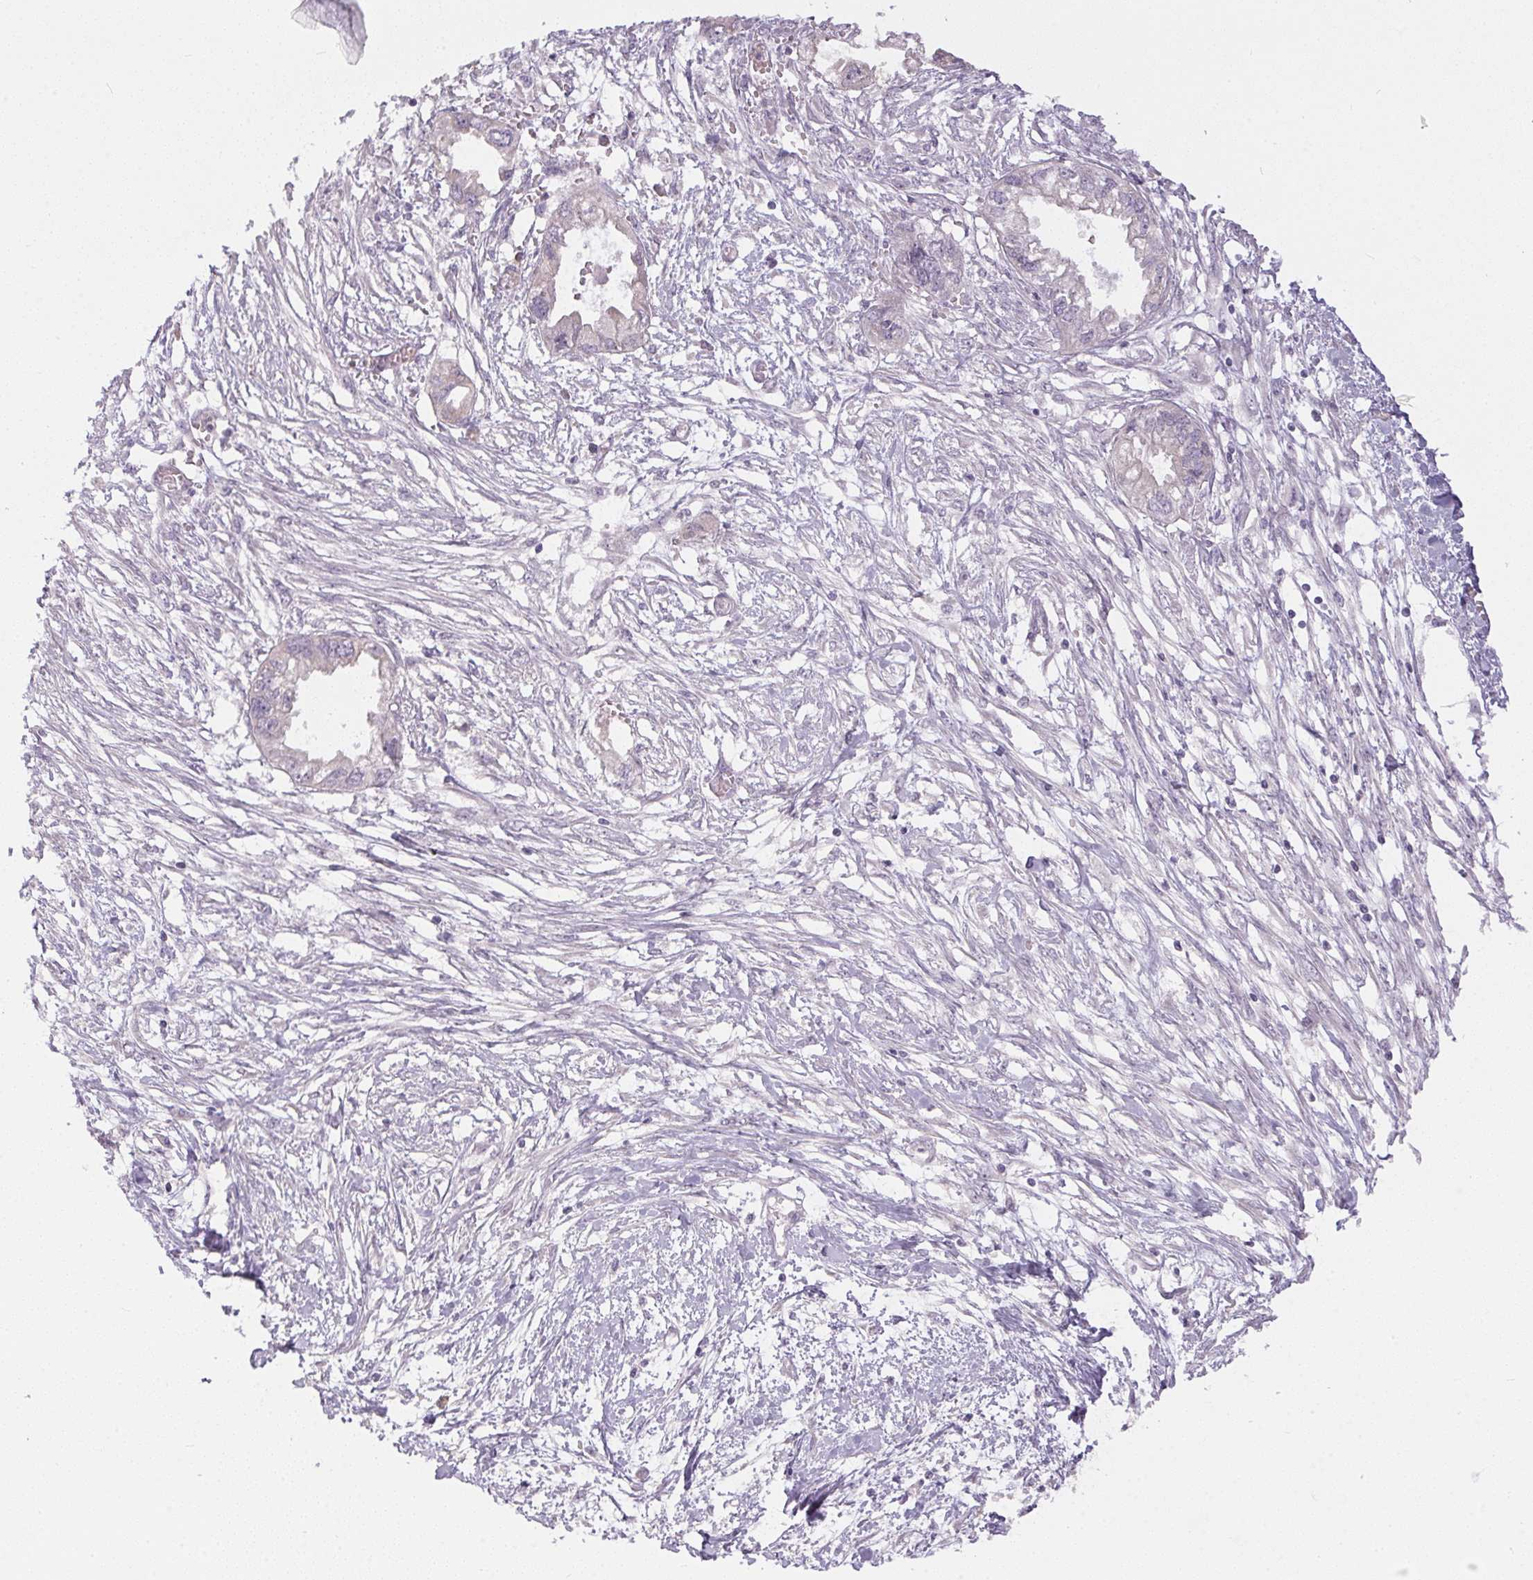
{"staining": {"intensity": "negative", "quantity": "none", "location": "none"}, "tissue": "endometrial cancer", "cell_type": "Tumor cells", "image_type": "cancer", "snomed": [{"axis": "morphology", "description": "Adenocarcinoma, NOS"}, {"axis": "morphology", "description": "Adenocarcinoma, metastatic, NOS"}, {"axis": "topography", "description": "Adipose tissue"}, {"axis": "topography", "description": "Endometrium"}], "caption": "A high-resolution histopathology image shows IHC staining of endometrial cancer, which shows no significant expression in tumor cells.", "gene": "TTC23L", "patient": {"sex": "female", "age": 67}}